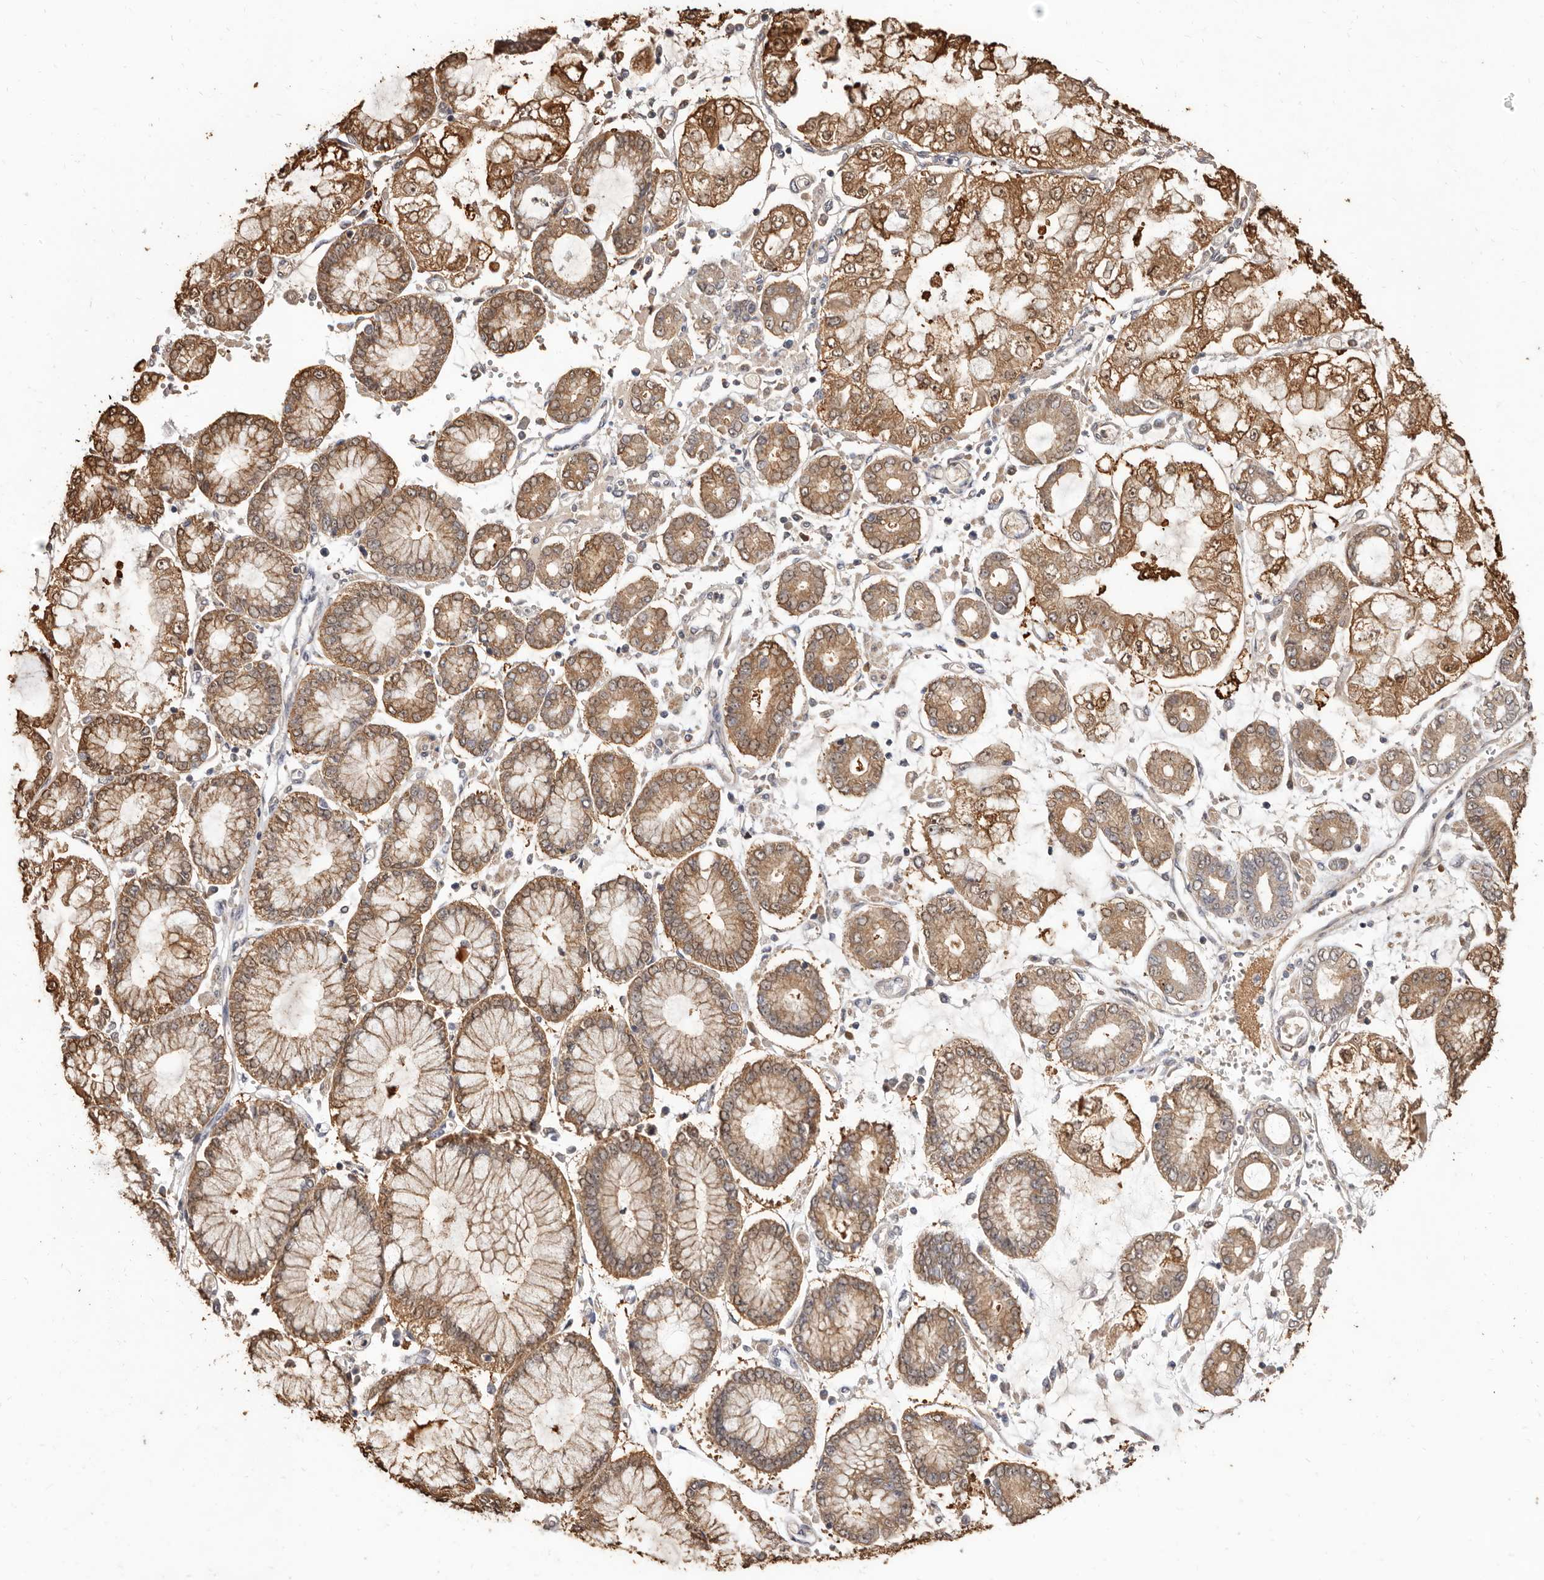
{"staining": {"intensity": "moderate", "quantity": ">75%", "location": "cytoplasmic/membranous,nuclear"}, "tissue": "stomach cancer", "cell_type": "Tumor cells", "image_type": "cancer", "snomed": [{"axis": "morphology", "description": "Adenocarcinoma, NOS"}, {"axis": "topography", "description": "Stomach"}], "caption": "The photomicrograph shows immunohistochemical staining of stomach cancer. There is moderate cytoplasmic/membranous and nuclear staining is present in about >75% of tumor cells. Using DAB (brown) and hematoxylin (blue) stains, captured at high magnification using brightfield microscopy.", "gene": "INAVA", "patient": {"sex": "male", "age": 76}}